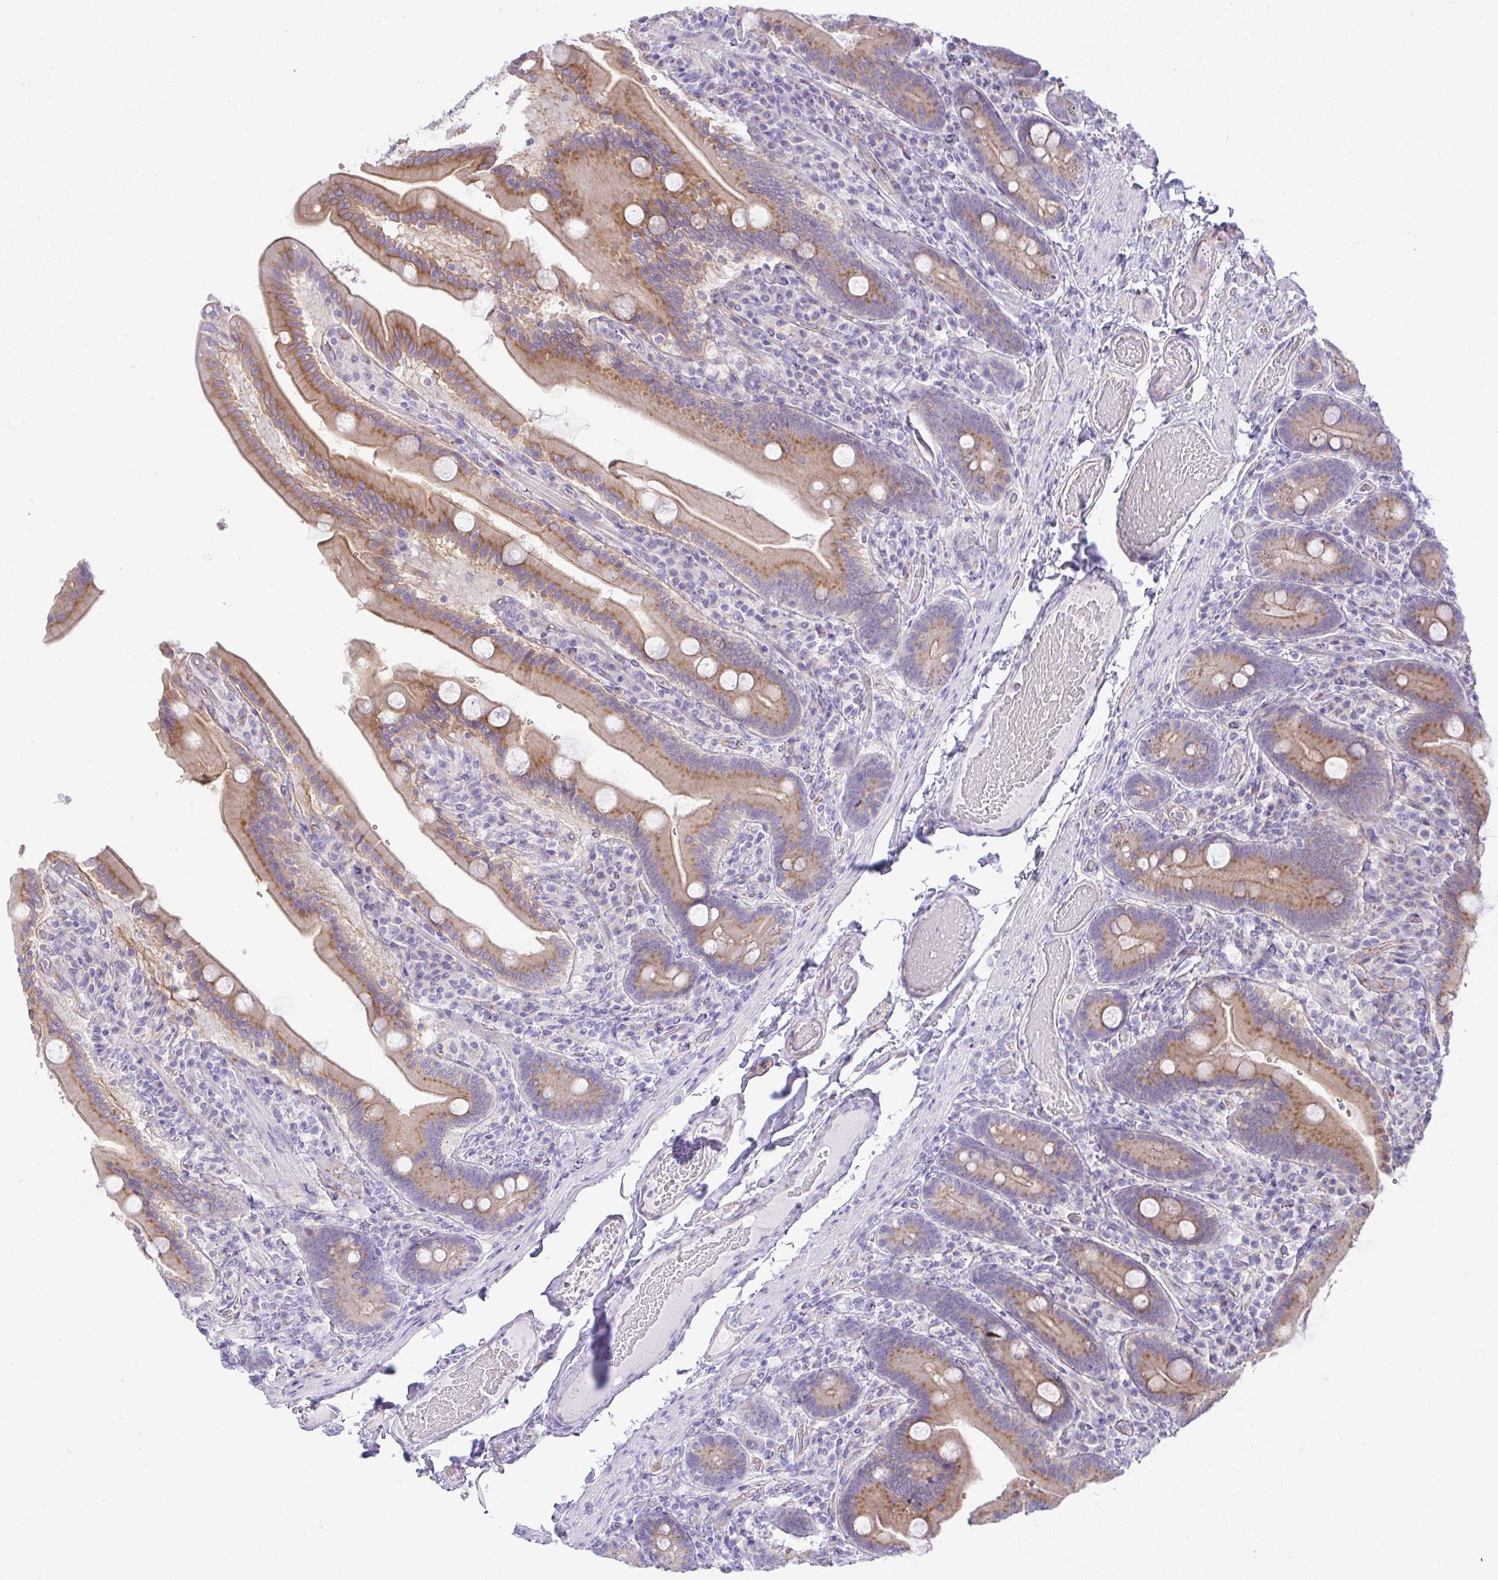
{"staining": {"intensity": "moderate", "quantity": ">75%", "location": "cytoplasmic/membranous"}, "tissue": "duodenum", "cell_type": "Glandular cells", "image_type": "normal", "snomed": [{"axis": "morphology", "description": "Normal tissue, NOS"}, {"axis": "topography", "description": "Duodenum"}], "caption": "High-power microscopy captured an immunohistochemistry image of benign duodenum, revealing moderate cytoplasmic/membranous expression in about >75% of glandular cells. (DAB IHC, brown staining for protein, blue staining for nuclei).", "gene": "FAM177A1", "patient": {"sex": "female", "age": 62}}